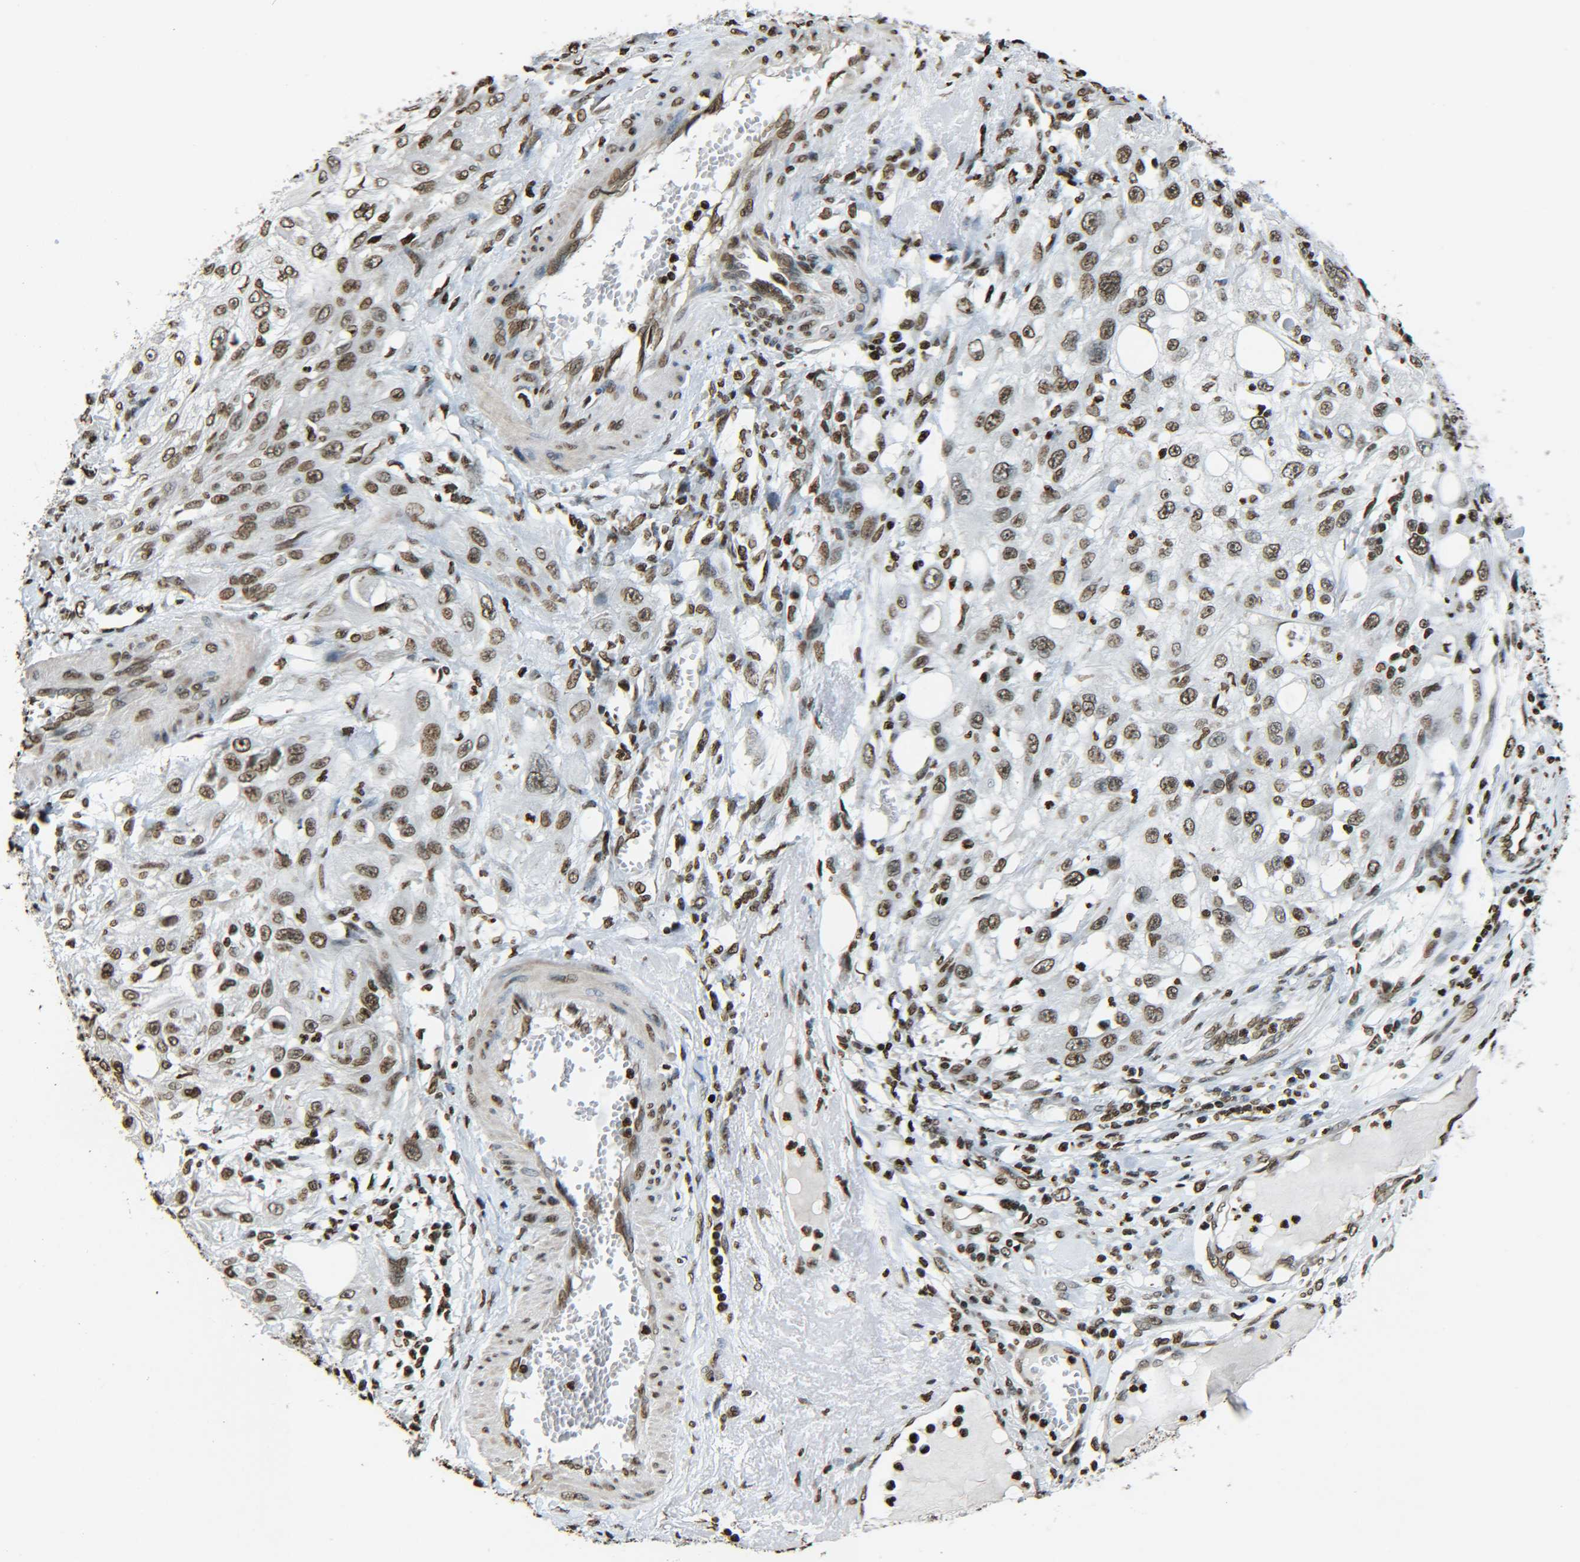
{"staining": {"intensity": "moderate", "quantity": ">75%", "location": "nuclear"}, "tissue": "skin cancer", "cell_type": "Tumor cells", "image_type": "cancer", "snomed": [{"axis": "morphology", "description": "Squamous cell carcinoma, NOS"}, {"axis": "topography", "description": "Skin"}], "caption": "DAB (3,3'-diaminobenzidine) immunohistochemical staining of human squamous cell carcinoma (skin) displays moderate nuclear protein positivity in approximately >75% of tumor cells.", "gene": "H4C16", "patient": {"sex": "male", "age": 75}}